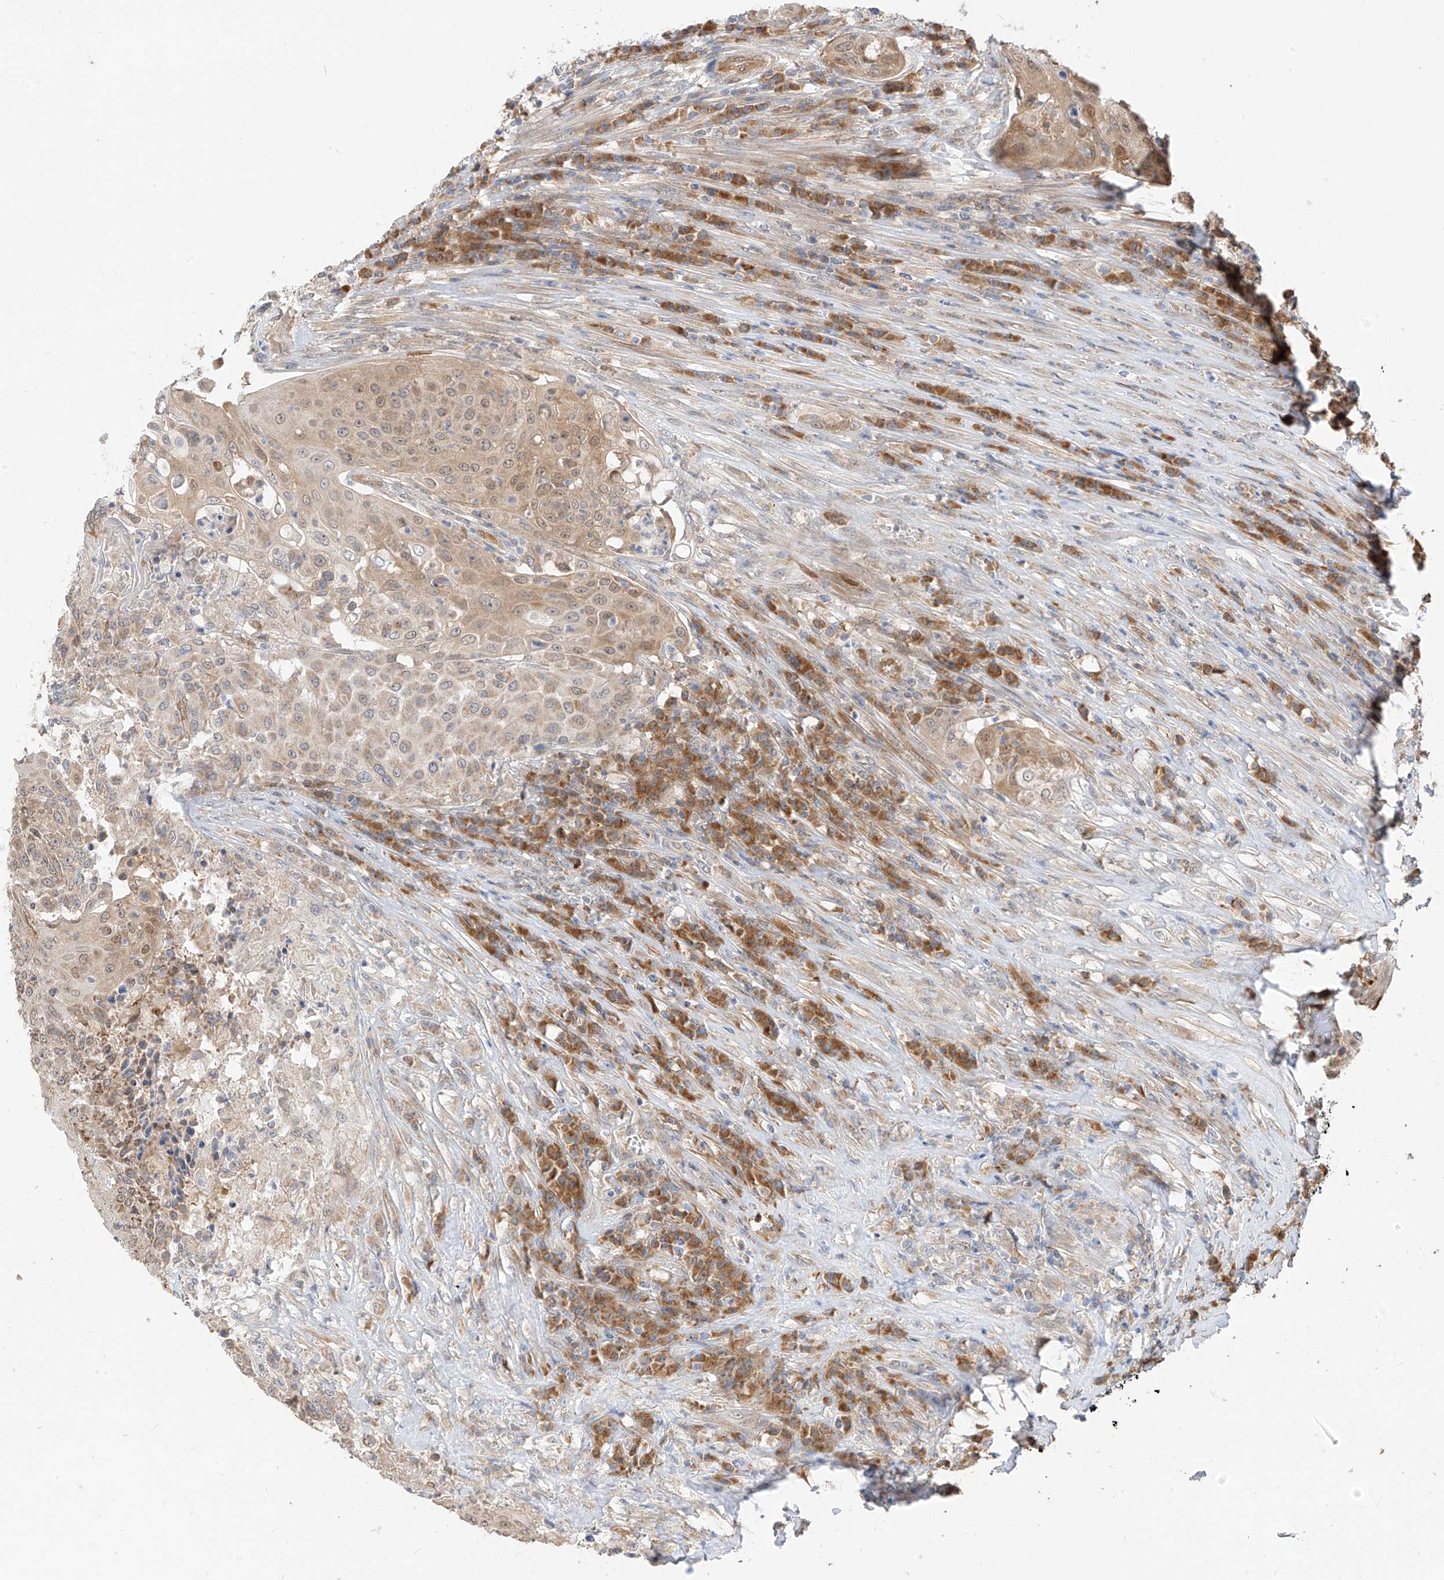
{"staining": {"intensity": "weak", "quantity": "25%-75%", "location": "cytoplasmic/membranous"}, "tissue": "urothelial cancer", "cell_type": "Tumor cells", "image_type": "cancer", "snomed": [{"axis": "morphology", "description": "Urothelial carcinoma, High grade"}, {"axis": "topography", "description": "Urinary bladder"}], "caption": "Immunohistochemical staining of urothelial cancer shows low levels of weak cytoplasmic/membranous positivity in approximately 25%-75% of tumor cells. (DAB (3,3'-diaminobenzidine) = brown stain, brightfield microscopy at high magnification).", "gene": "PPA2", "patient": {"sex": "female", "age": 63}}